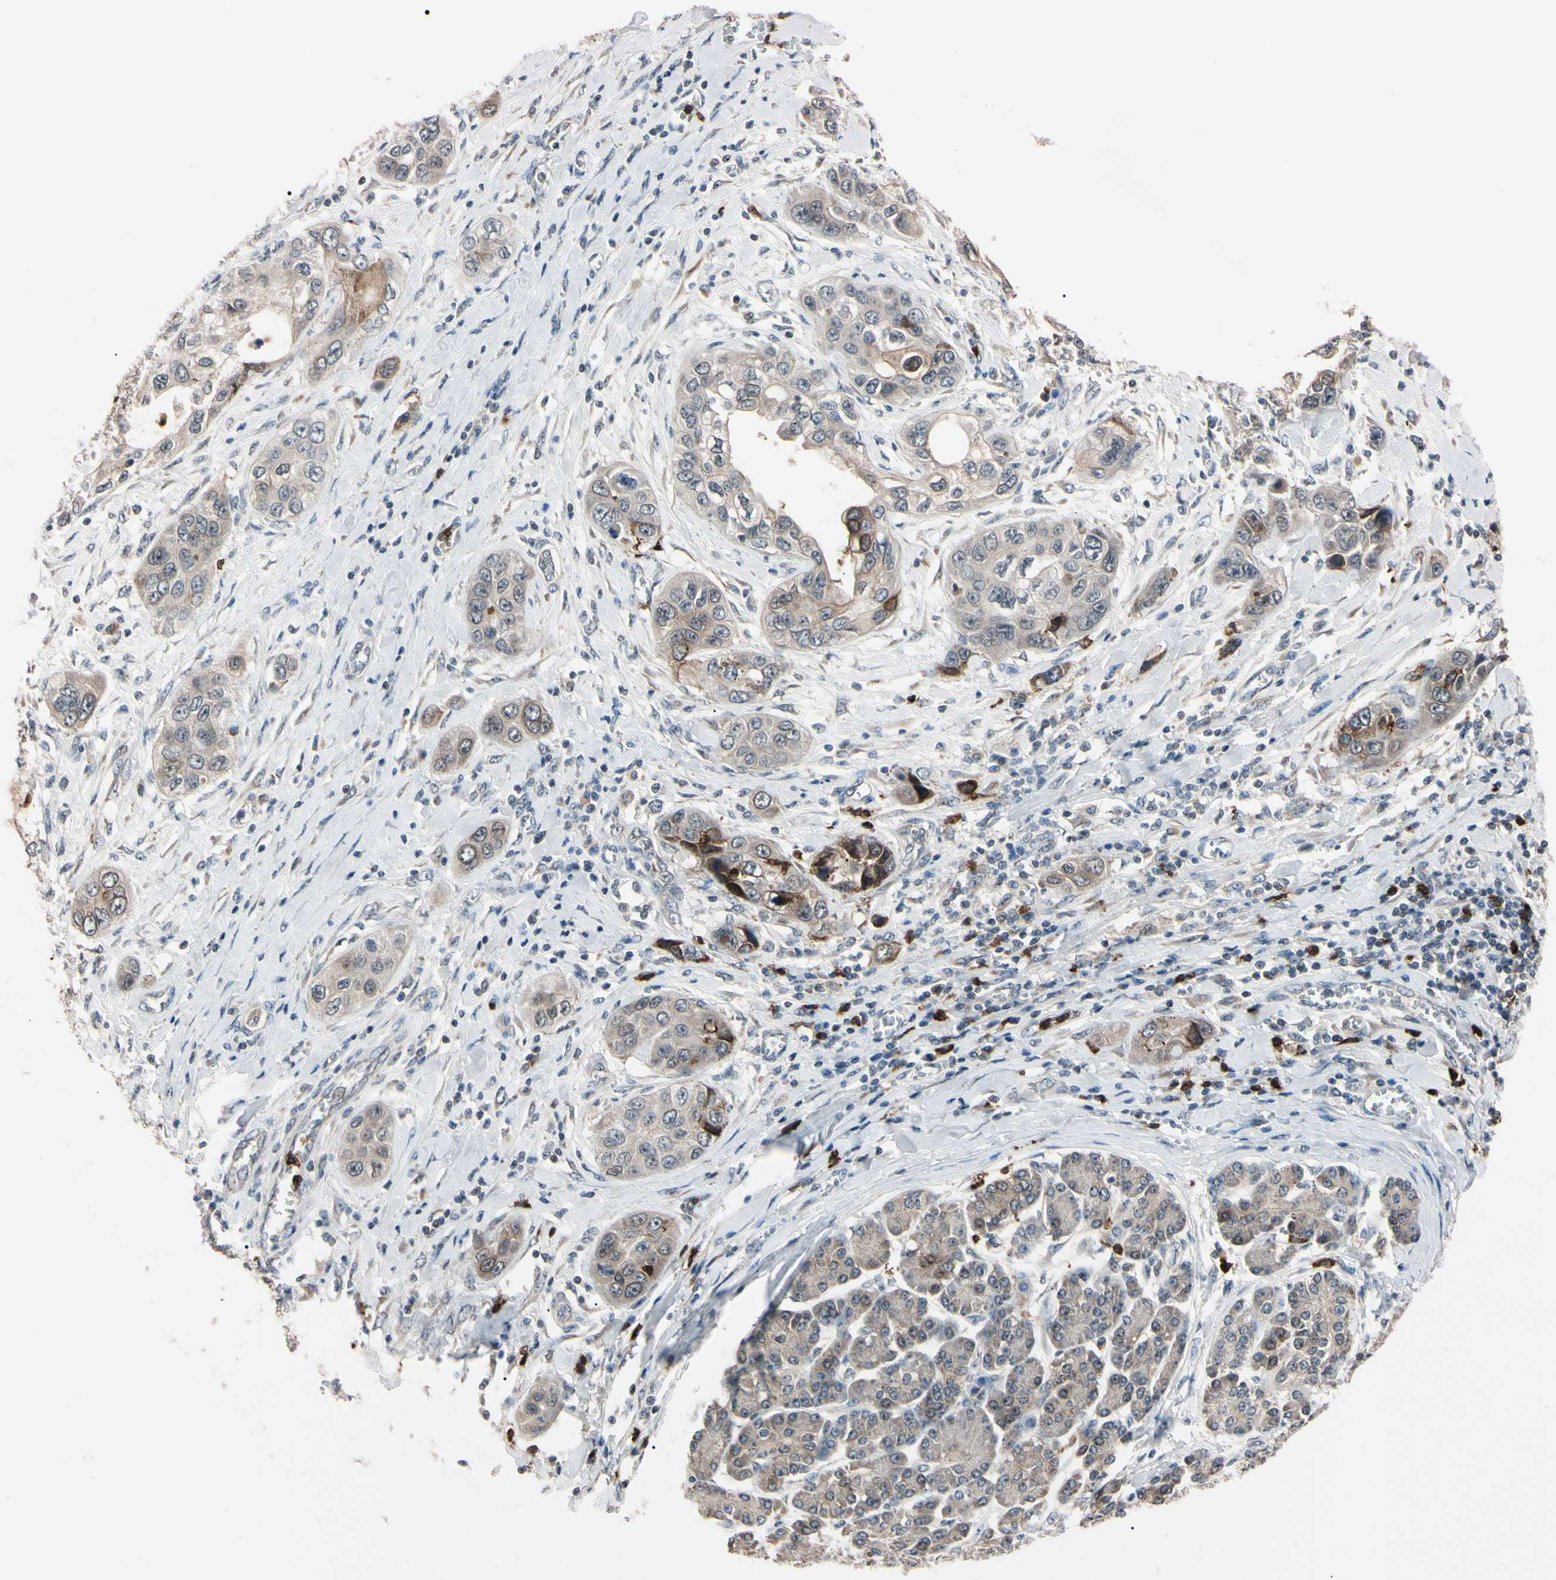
{"staining": {"intensity": "strong", "quantity": "<25%", "location": "cytoplasmic/membranous,nuclear"}, "tissue": "pancreatic cancer", "cell_type": "Tumor cells", "image_type": "cancer", "snomed": [{"axis": "morphology", "description": "Adenocarcinoma, NOS"}, {"axis": "topography", "description": "Pancreas"}], "caption": "Pancreatic cancer (adenocarcinoma) tissue shows strong cytoplasmic/membranous and nuclear positivity in about <25% of tumor cells, visualized by immunohistochemistry.", "gene": "TRAF5", "patient": {"sex": "female", "age": 70}}